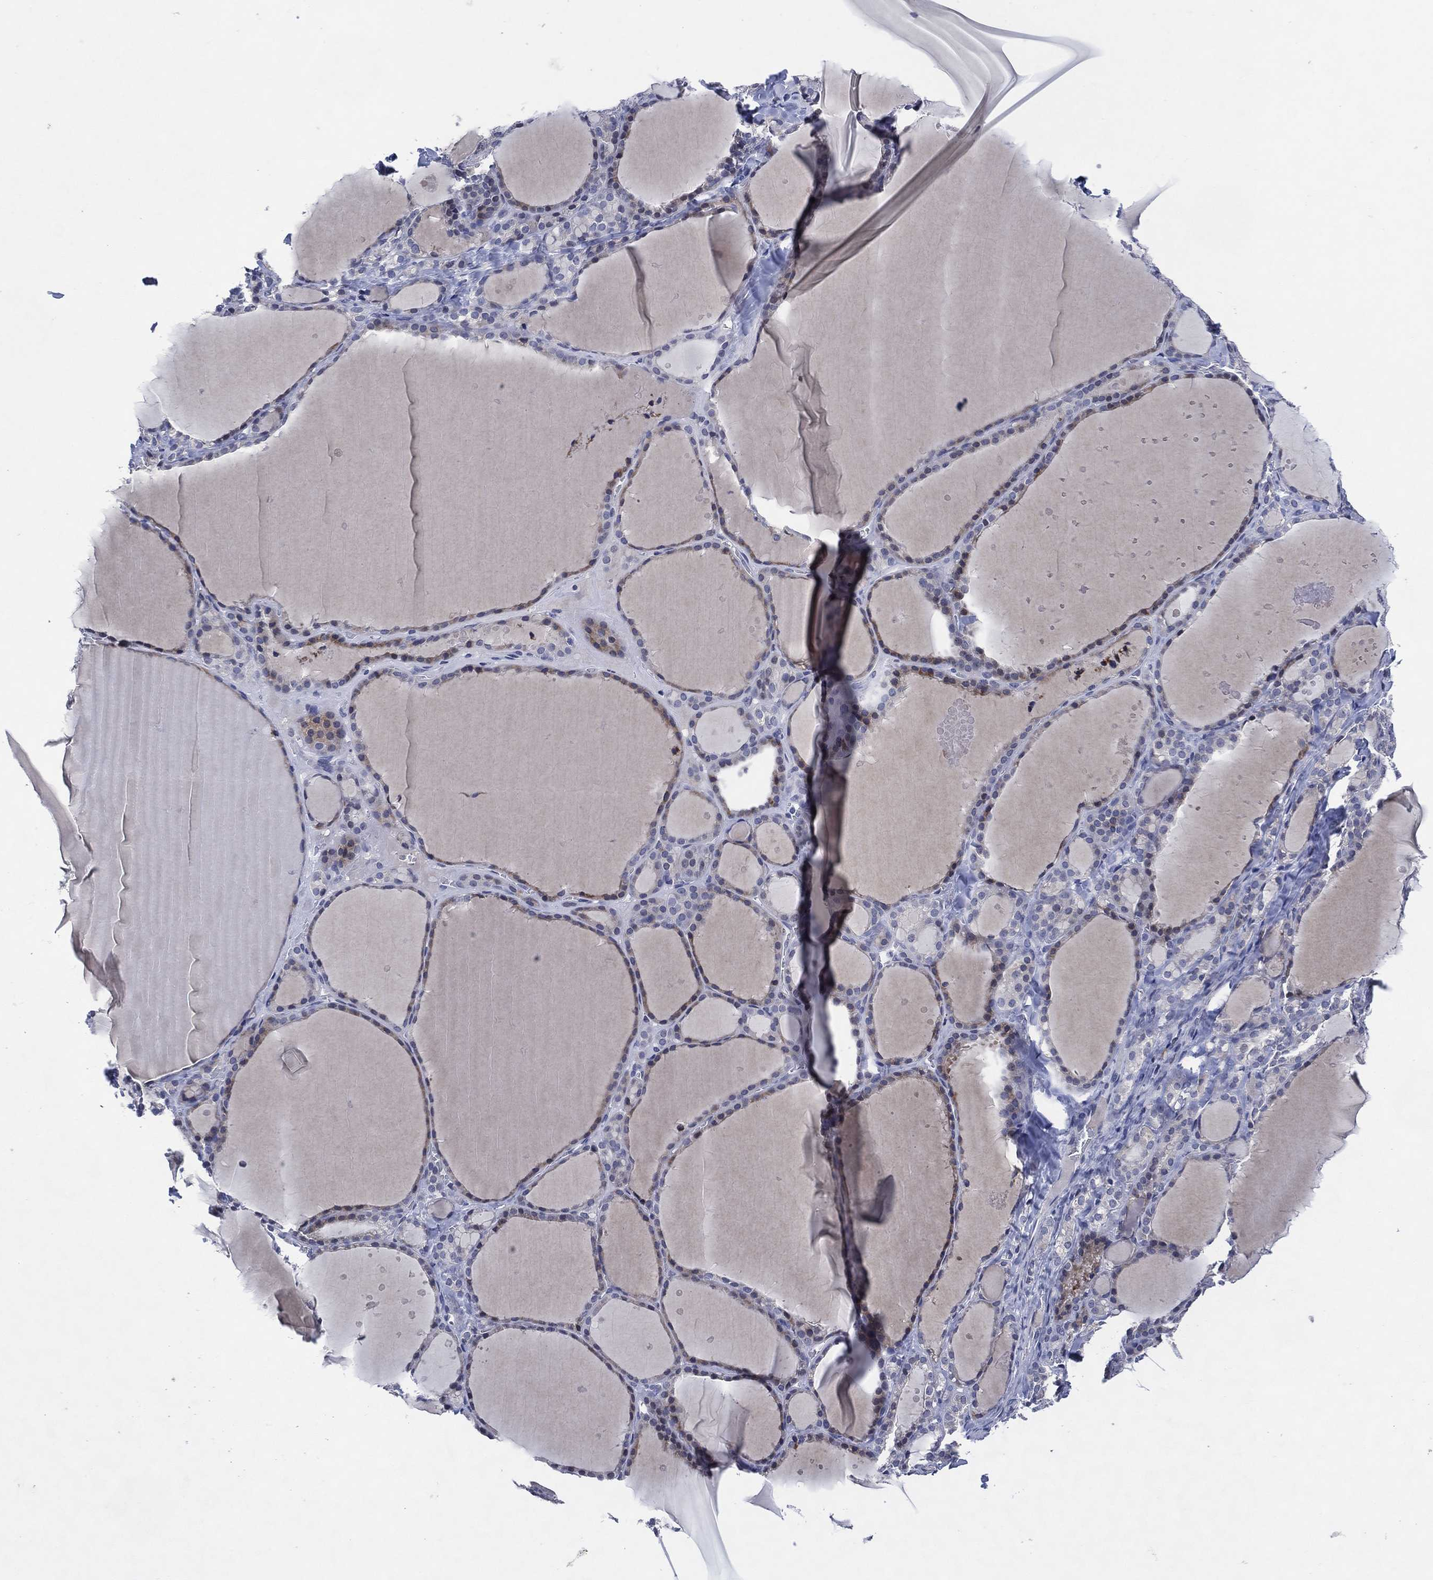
{"staining": {"intensity": "negative", "quantity": "none", "location": "none"}, "tissue": "thyroid gland", "cell_type": "Glandular cells", "image_type": "normal", "snomed": [{"axis": "morphology", "description": "Normal tissue, NOS"}, {"axis": "topography", "description": "Thyroid gland"}], "caption": "Thyroid gland was stained to show a protein in brown. There is no significant positivity in glandular cells. (DAB (3,3'-diaminobenzidine) immunohistochemistry (IHC) with hematoxylin counter stain).", "gene": "USP26", "patient": {"sex": "male", "age": 68}}